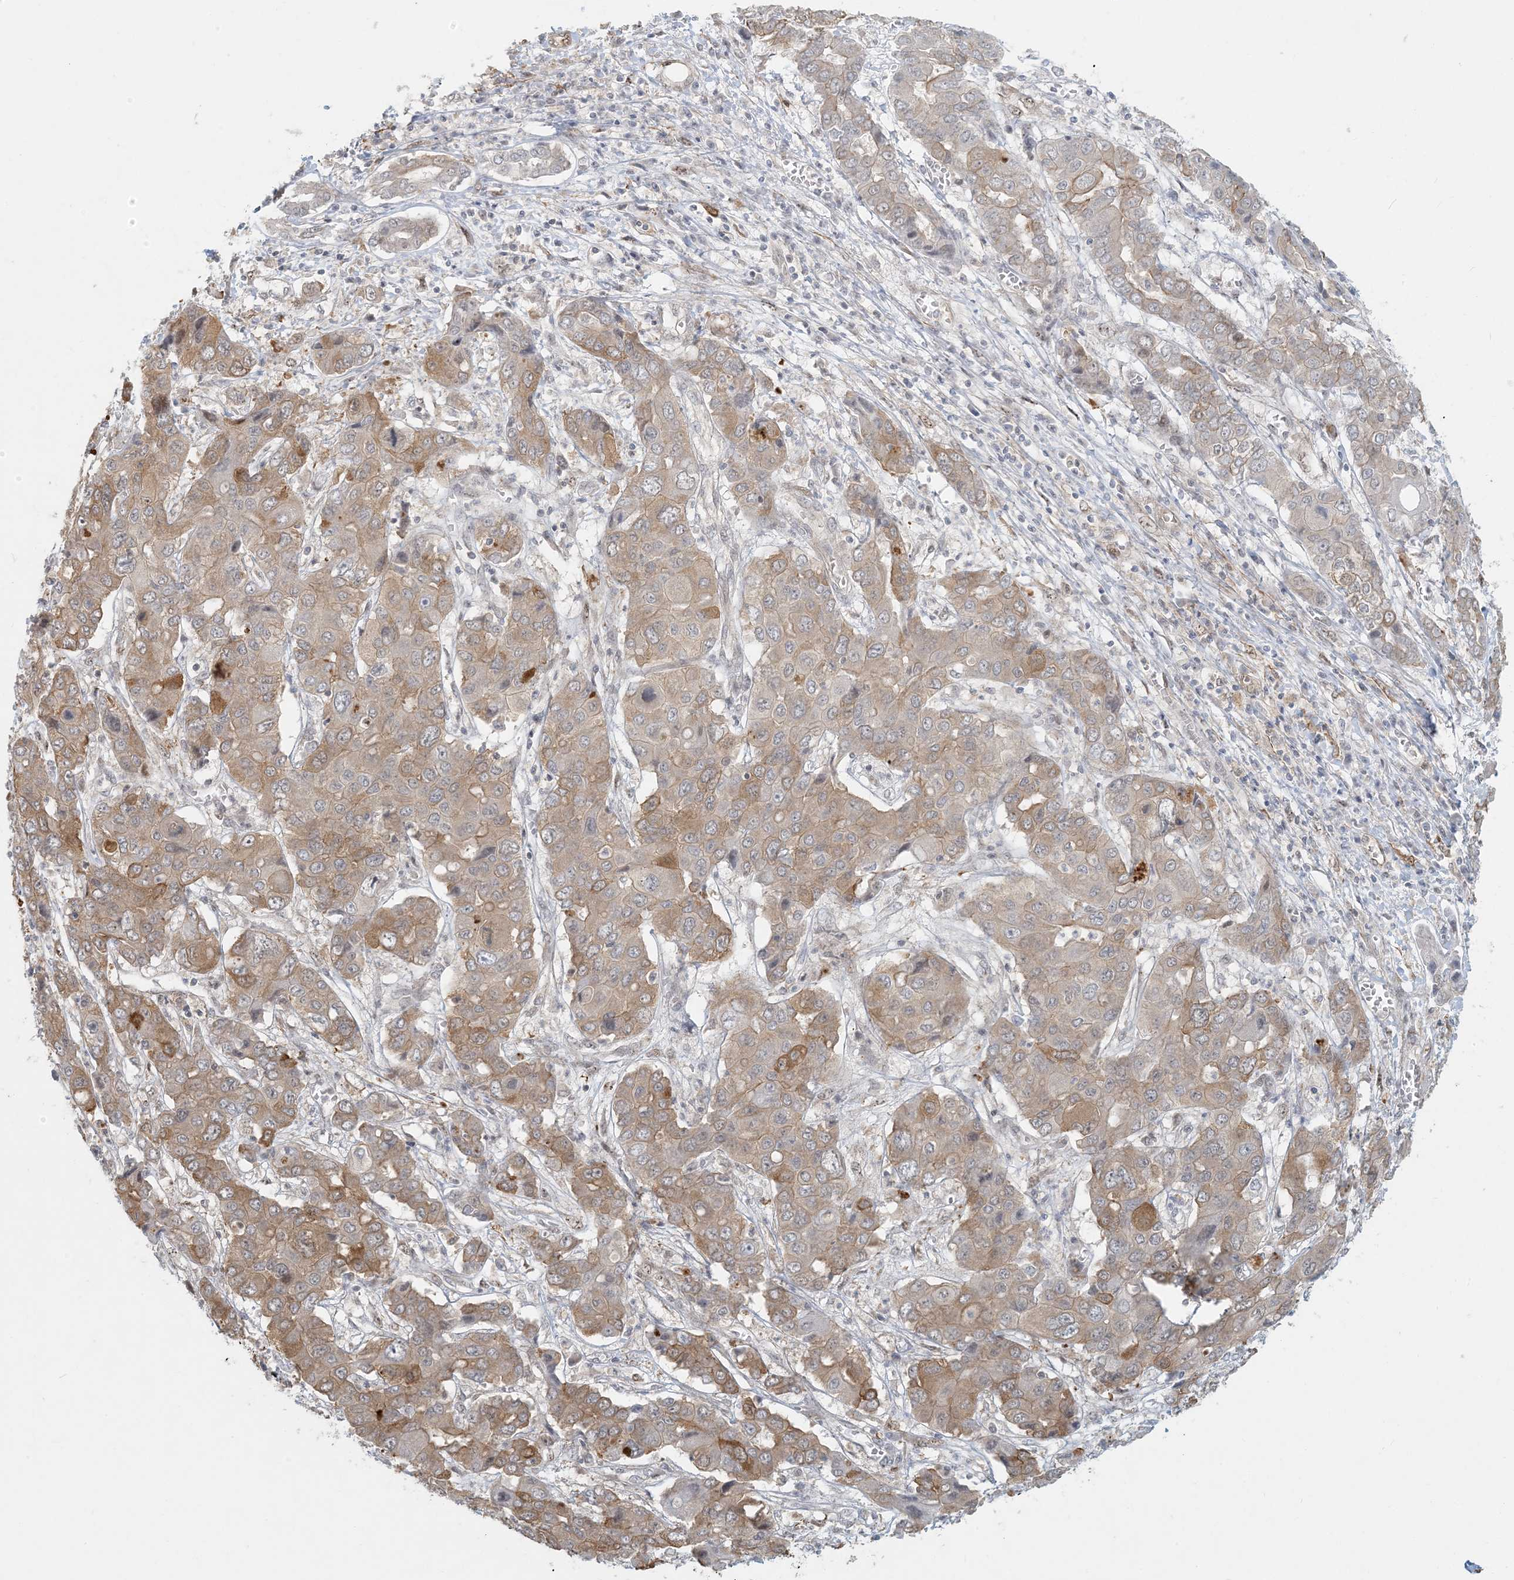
{"staining": {"intensity": "moderate", "quantity": "<25%", "location": "cytoplasmic/membranous"}, "tissue": "liver cancer", "cell_type": "Tumor cells", "image_type": "cancer", "snomed": [{"axis": "morphology", "description": "Cholangiocarcinoma"}, {"axis": "topography", "description": "Liver"}], "caption": "Liver cancer was stained to show a protein in brown. There is low levels of moderate cytoplasmic/membranous expression in approximately <25% of tumor cells. (DAB IHC with brightfield microscopy, high magnification).", "gene": "BCORL1", "patient": {"sex": "male", "age": 67}}